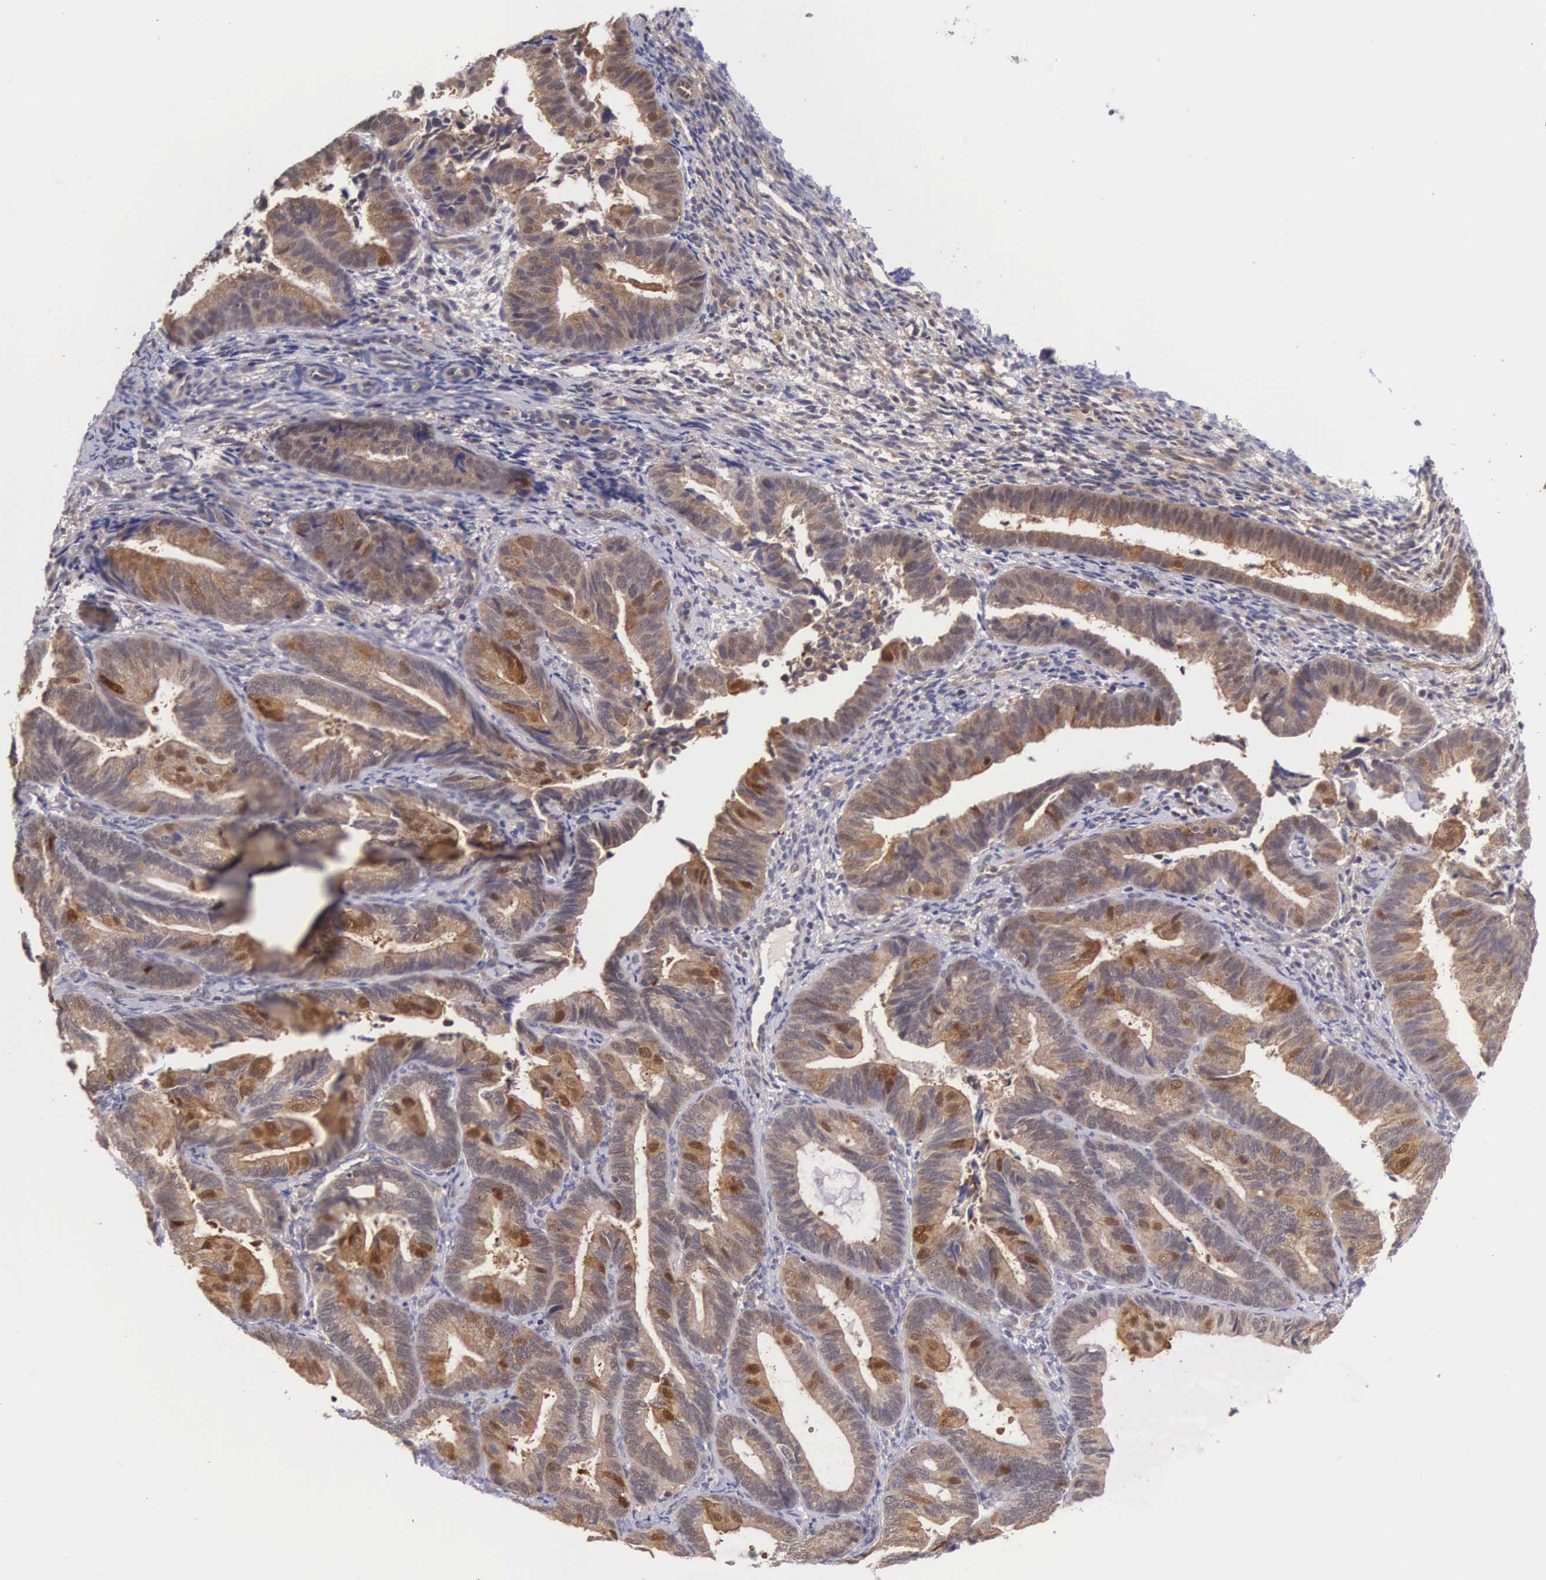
{"staining": {"intensity": "strong", "quantity": ">75%", "location": "cytoplasmic/membranous"}, "tissue": "endometrial cancer", "cell_type": "Tumor cells", "image_type": "cancer", "snomed": [{"axis": "morphology", "description": "Adenocarcinoma, NOS"}, {"axis": "topography", "description": "Endometrium"}], "caption": "Immunohistochemistry (IHC) (DAB (3,3'-diaminobenzidine)) staining of endometrial cancer displays strong cytoplasmic/membranous protein positivity in approximately >75% of tumor cells. The protein of interest is shown in brown color, while the nuclei are stained blue.", "gene": "IGBP1", "patient": {"sex": "female", "age": 63}}